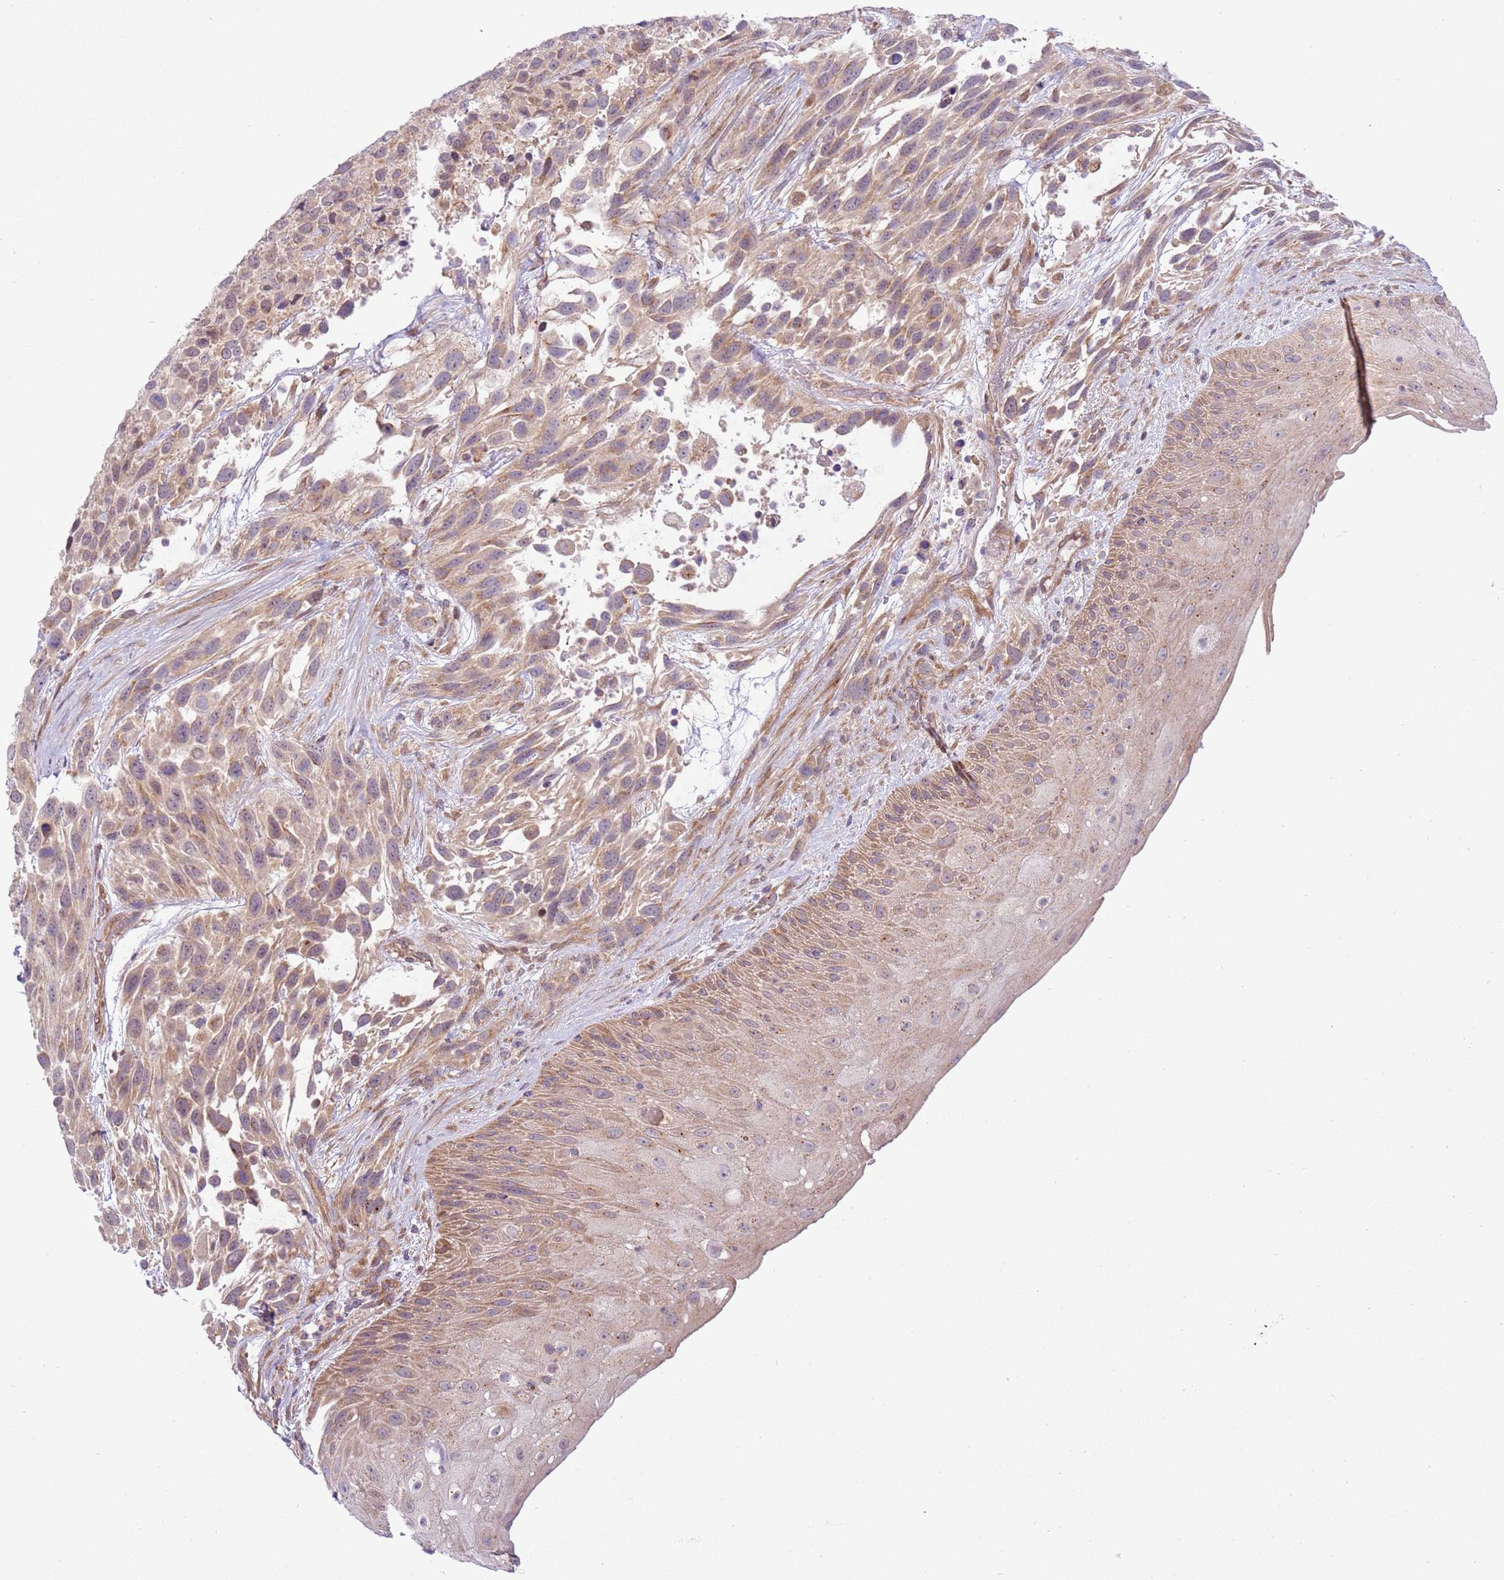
{"staining": {"intensity": "weak", "quantity": ">75%", "location": "cytoplasmic/membranous"}, "tissue": "urothelial cancer", "cell_type": "Tumor cells", "image_type": "cancer", "snomed": [{"axis": "morphology", "description": "Urothelial carcinoma, High grade"}, {"axis": "topography", "description": "Urinary bladder"}], "caption": "Immunohistochemical staining of high-grade urothelial carcinoma displays low levels of weak cytoplasmic/membranous protein staining in approximately >75% of tumor cells. (DAB (3,3'-diaminobenzidine) IHC, brown staining for protein, blue staining for nuclei).", "gene": "SCARA3", "patient": {"sex": "female", "age": 70}}